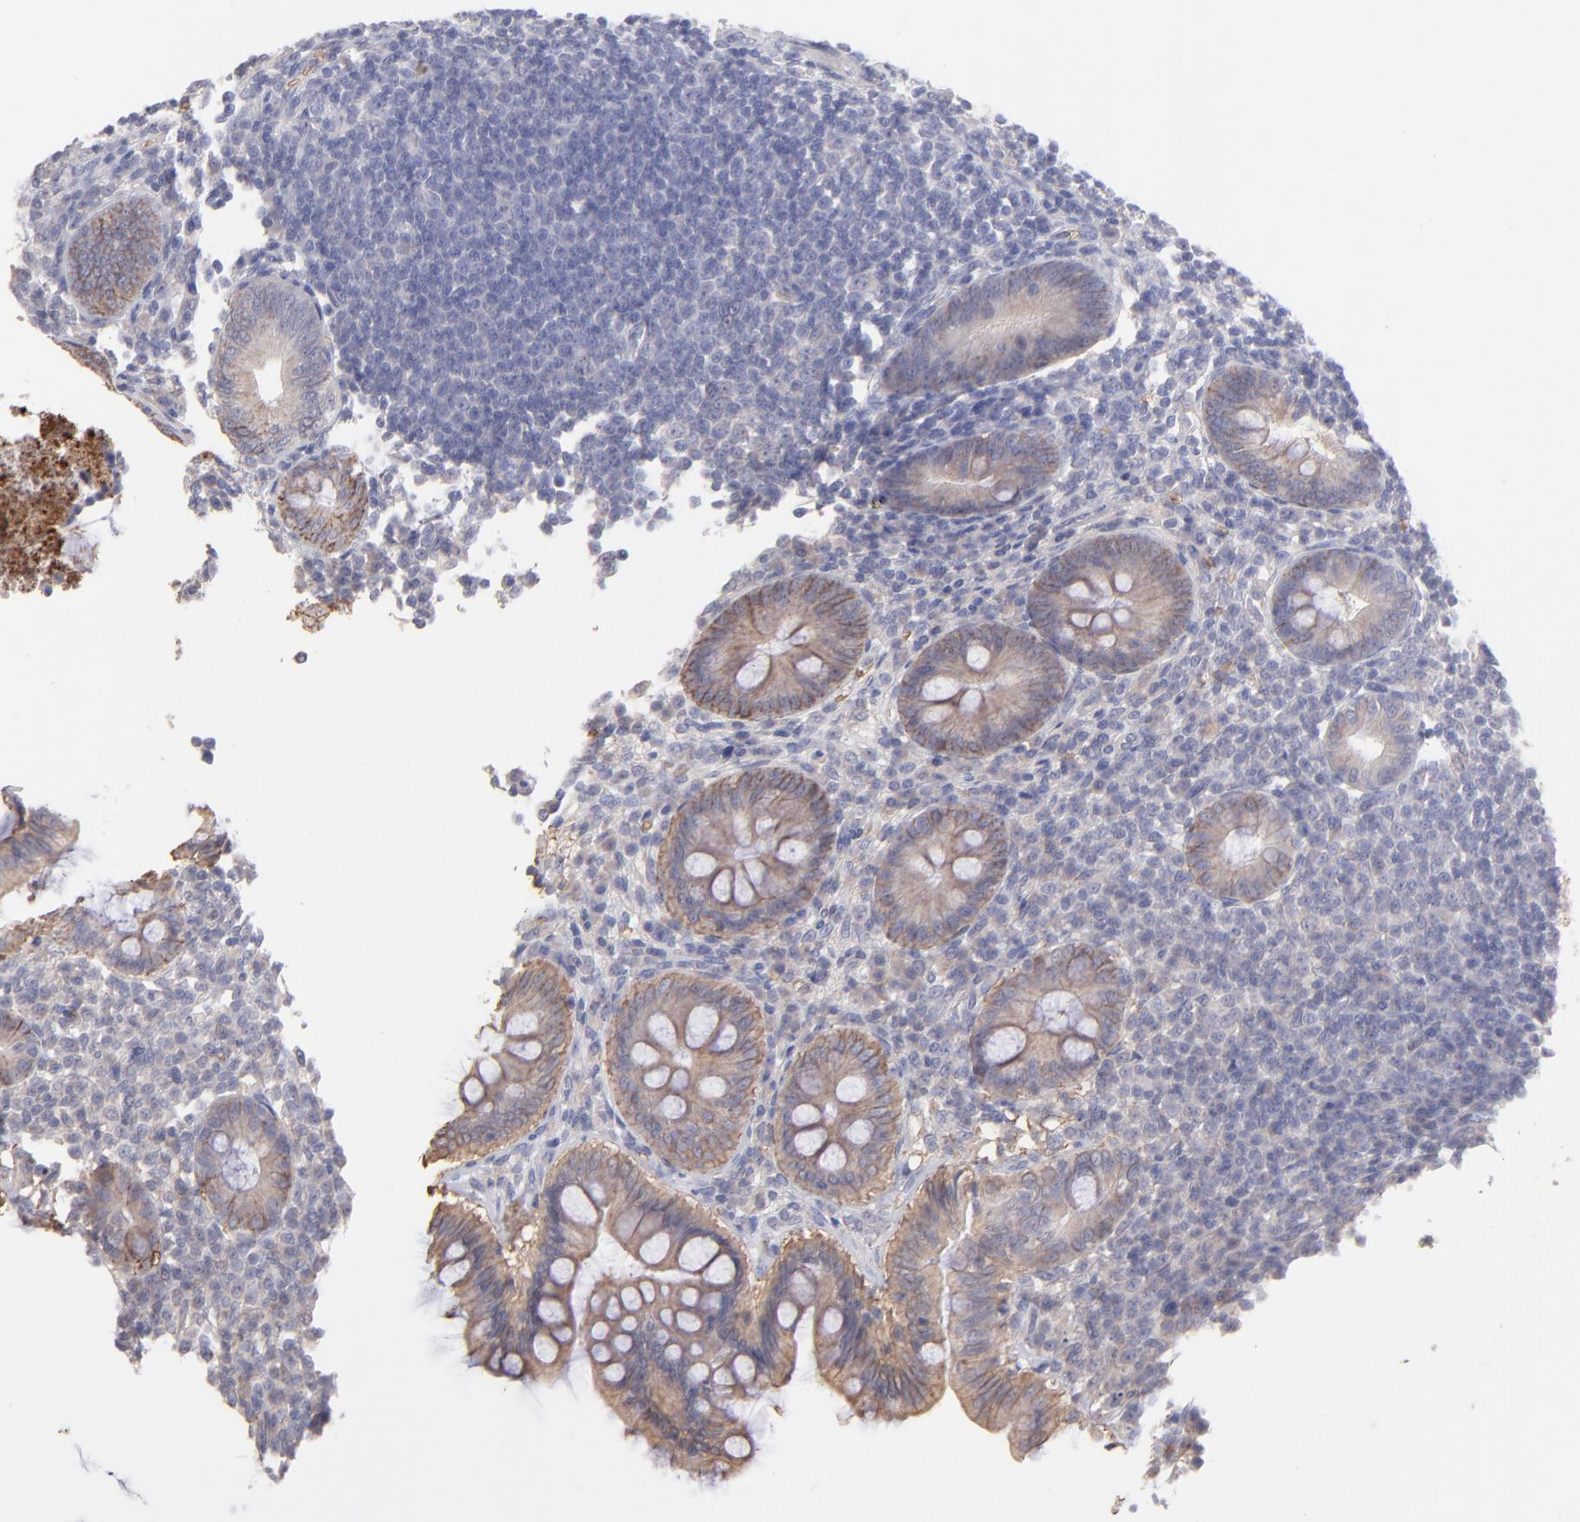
{"staining": {"intensity": "weak", "quantity": ">75%", "location": "cytoplasmic/membranous"}, "tissue": "appendix", "cell_type": "Glandular cells", "image_type": "normal", "snomed": [{"axis": "morphology", "description": "Normal tissue, NOS"}, {"axis": "topography", "description": "Appendix"}], "caption": "A brown stain shows weak cytoplasmic/membranous positivity of a protein in glandular cells of normal appendix. The protein of interest is stained brown, and the nuclei are stained in blue (DAB IHC with brightfield microscopy, high magnification).", "gene": "F13B", "patient": {"sex": "female", "age": 66}}